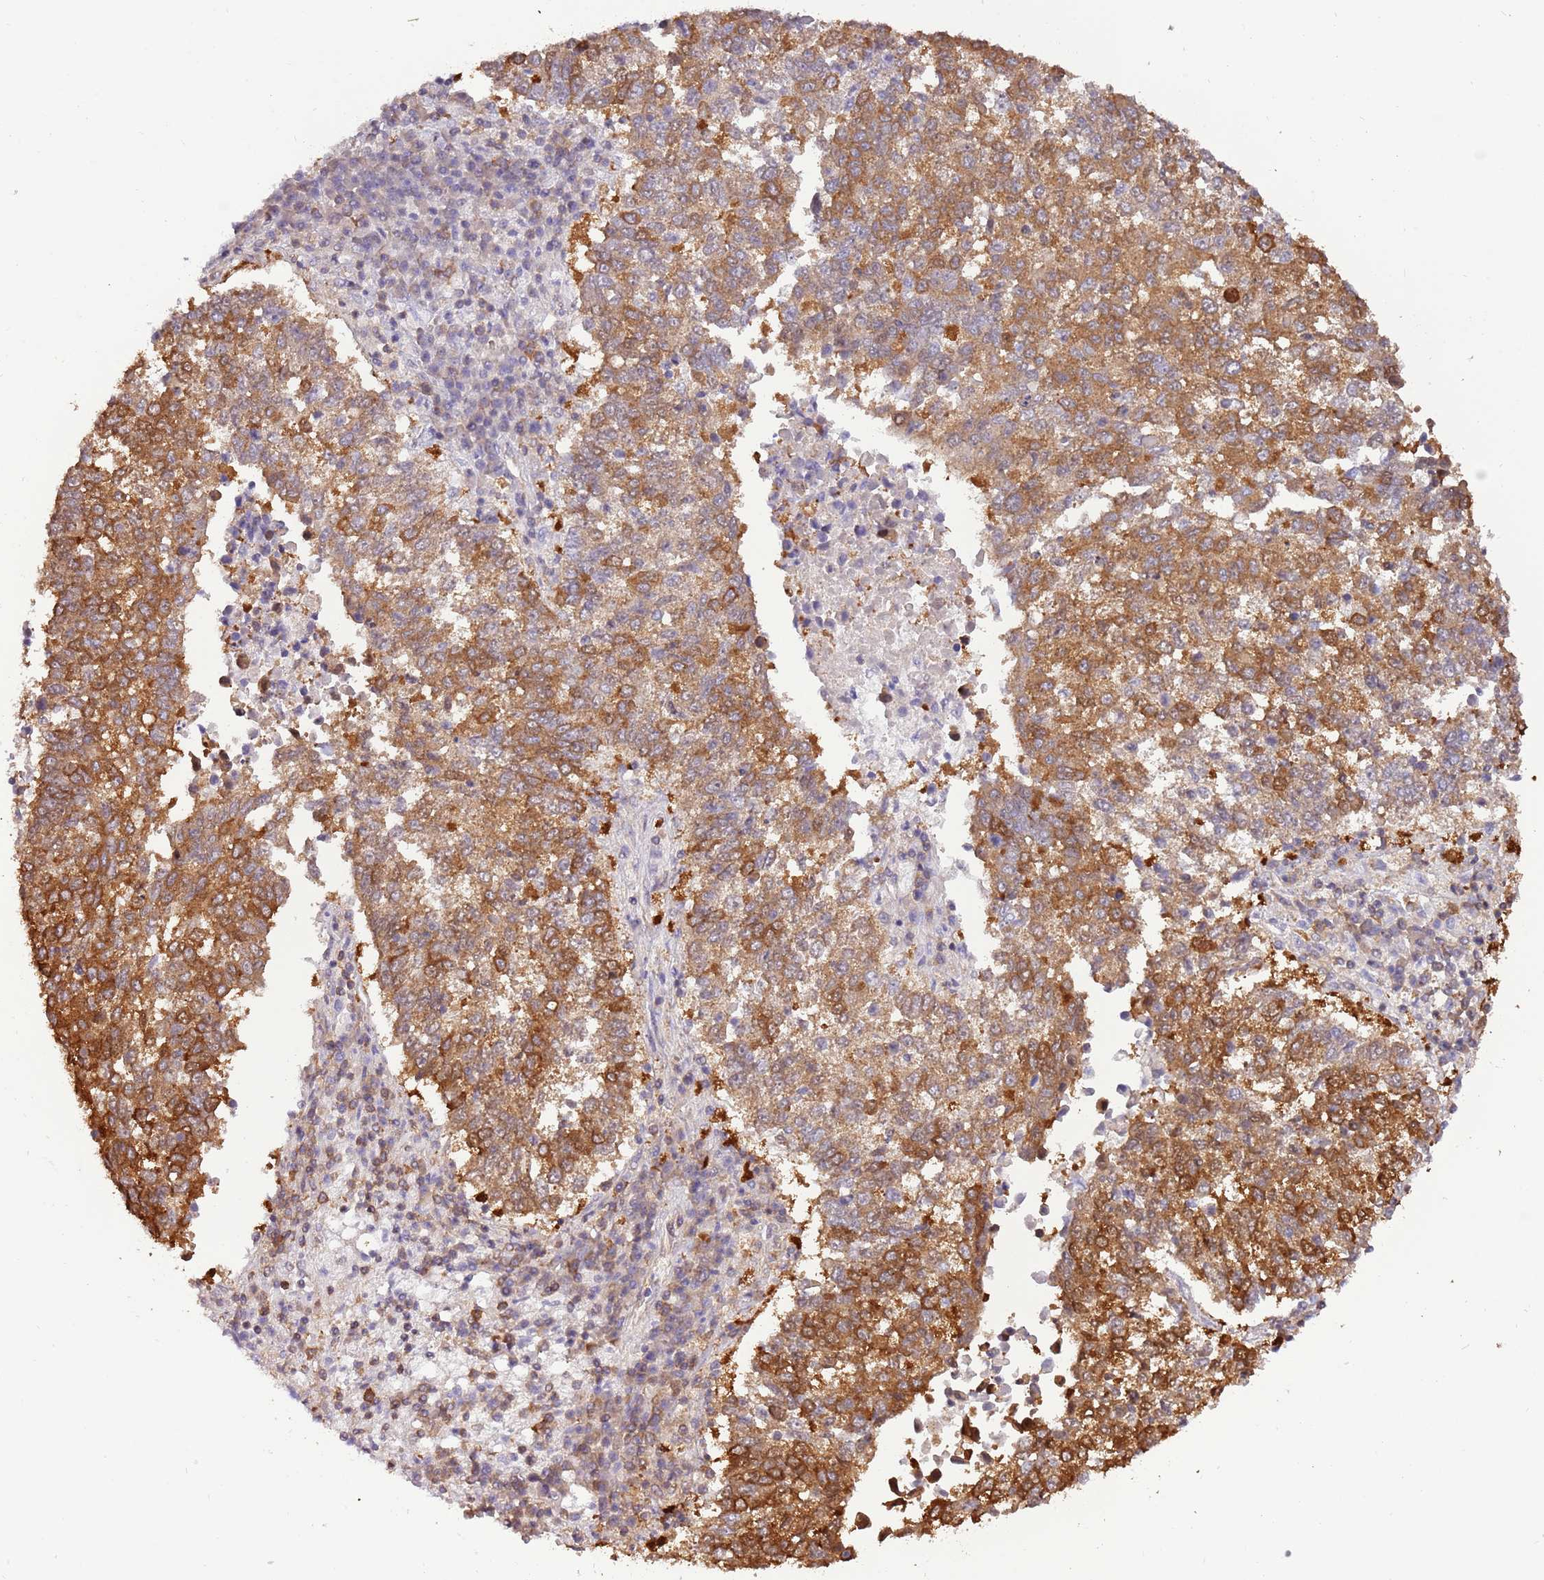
{"staining": {"intensity": "strong", "quantity": "25%-75%", "location": "cytoplasmic/membranous"}, "tissue": "lung cancer", "cell_type": "Tumor cells", "image_type": "cancer", "snomed": [{"axis": "morphology", "description": "Squamous cell carcinoma, NOS"}, {"axis": "topography", "description": "Lung"}], "caption": "Protein expression analysis of human lung cancer (squamous cell carcinoma) reveals strong cytoplasmic/membranous positivity in about 25%-75% of tumor cells.", "gene": "STIP1", "patient": {"sex": "male", "age": 73}}